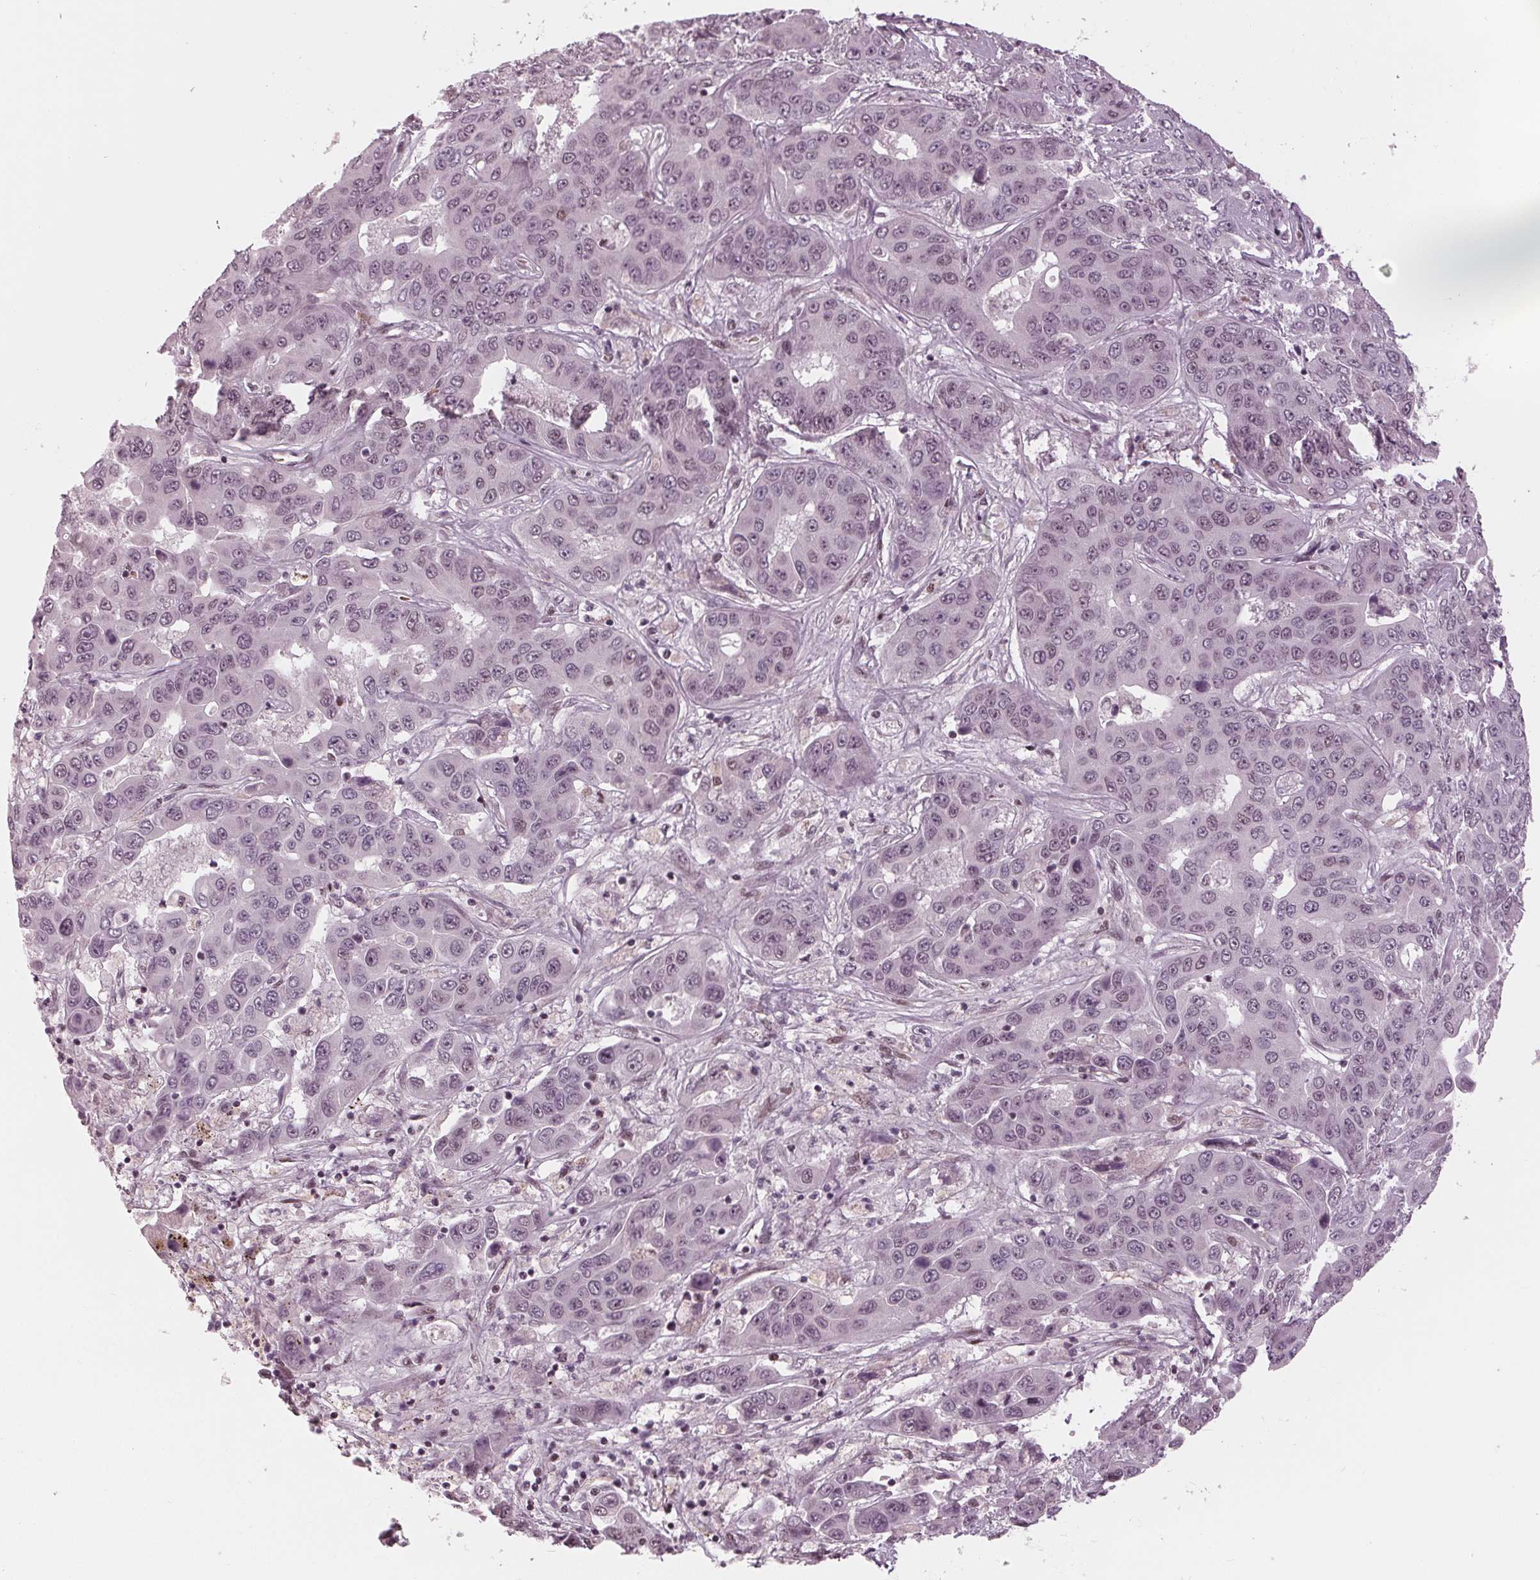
{"staining": {"intensity": "weak", "quantity": "<25%", "location": "nuclear"}, "tissue": "liver cancer", "cell_type": "Tumor cells", "image_type": "cancer", "snomed": [{"axis": "morphology", "description": "Cholangiocarcinoma"}, {"axis": "topography", "description": "Liver"}], "caption": "Tumor cells are negative for protein expression in human cholangiocarcinoma (liver). (Brightfield microscopy of DAB (3,3'-diaminobenzidine) IHC at high magnification).", "gene": "DNMT3L", "patient": {"sex": "female", "age": 52}}